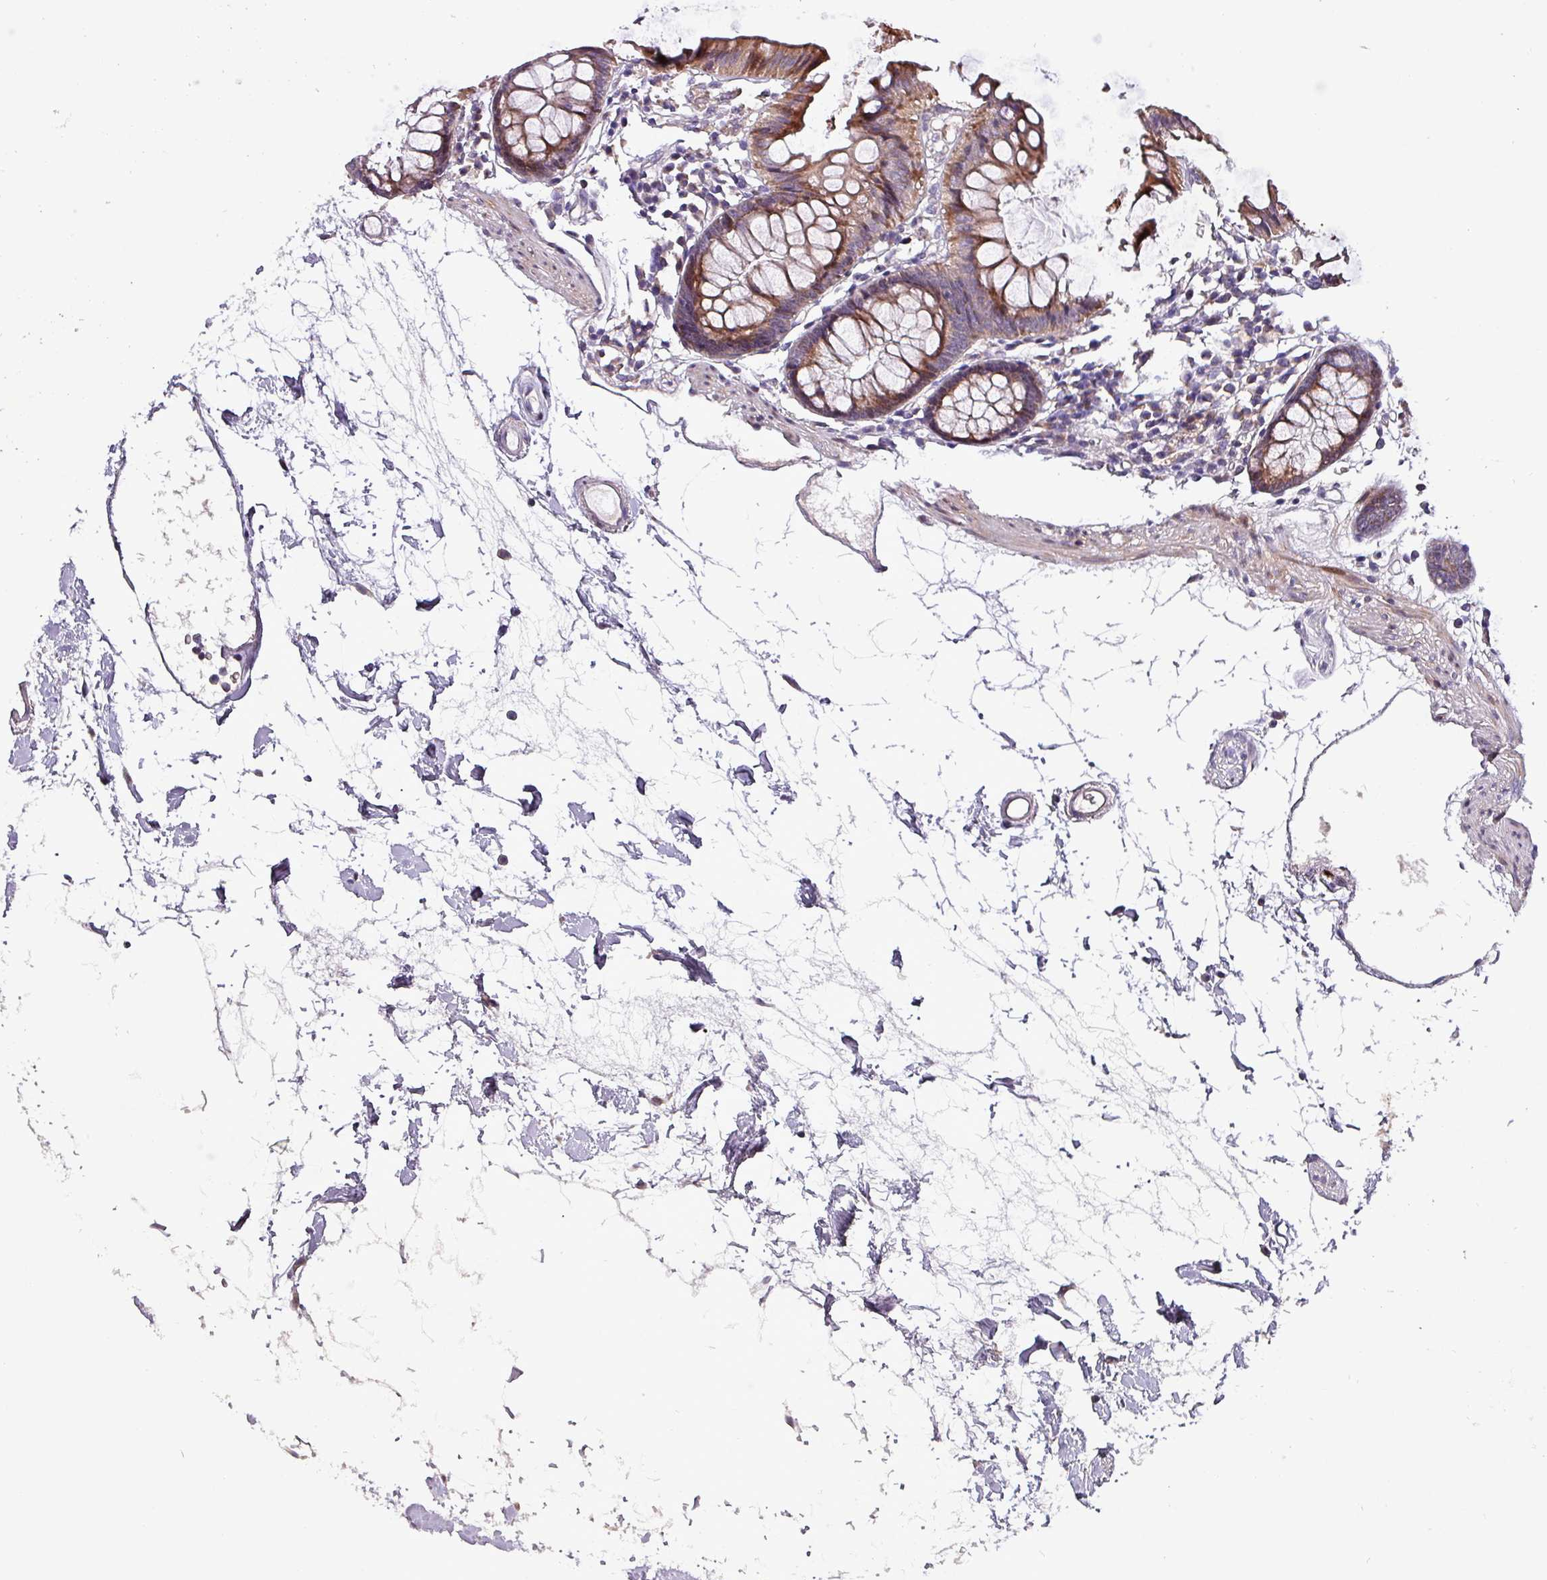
{"staining": {"intensity": "moderate", "quantity": "<25%", "location": "cytoplasmic/membranous,nuclear"}, "tissue": "colon", "cell_type": "Endothelial cells", "image_type": "normal", "snomed": [{"axis": "morphology", "description": "Normal tissue, NOS"}, {"axis": "topography", "description": "Colon"}], "caption": "Immunohistochemical staining of unremarkable human colon reveals moderate cytoplasmic/membranous,nuclear protein expression in approximately <25% of endothelial cells.", "gene": "GRAPL", "patient": {"sex": "female", "age": 84}}